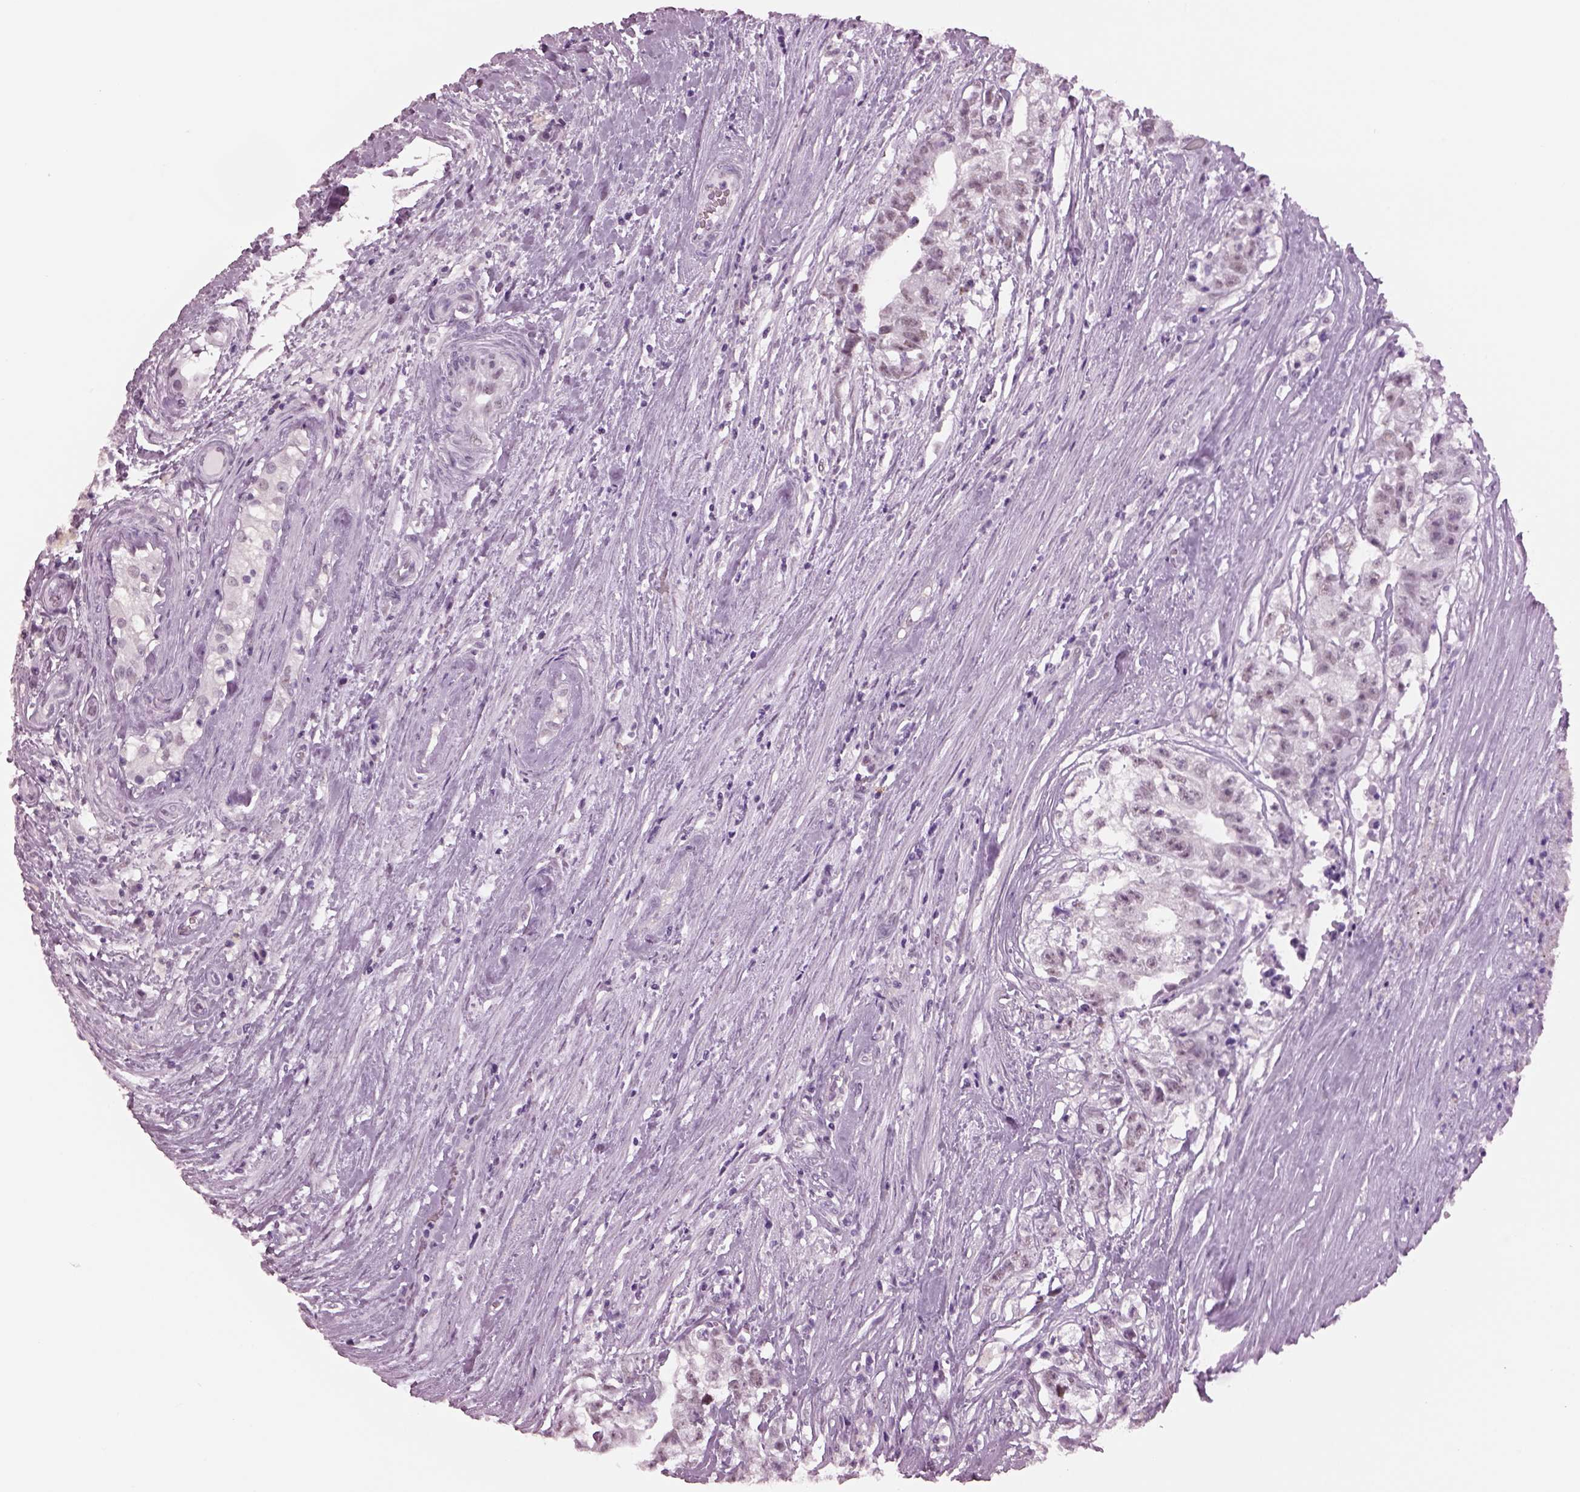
{"staining": {"intensity": "negative", "quantity": "none", "location": "none"}, "tissue": "testis cancer", "cell_type": "Tumor cells", "image_type": "cancer", "snomed": [{"axis": "morphology", "description": "Seminoma, NOS"}, {"axis": "morphology", "description": "Carcinoma, Embryonal, NOS"}, {"axis": "topography", "description": "Testis"}], "caption": "High power microscopy image of an IHC image of testis cancer (embryonal carcinoma), revealing no significant expression in tumor cells.", "gene": "ACOD1", "patient": {"sex": "male", "age": 41}}